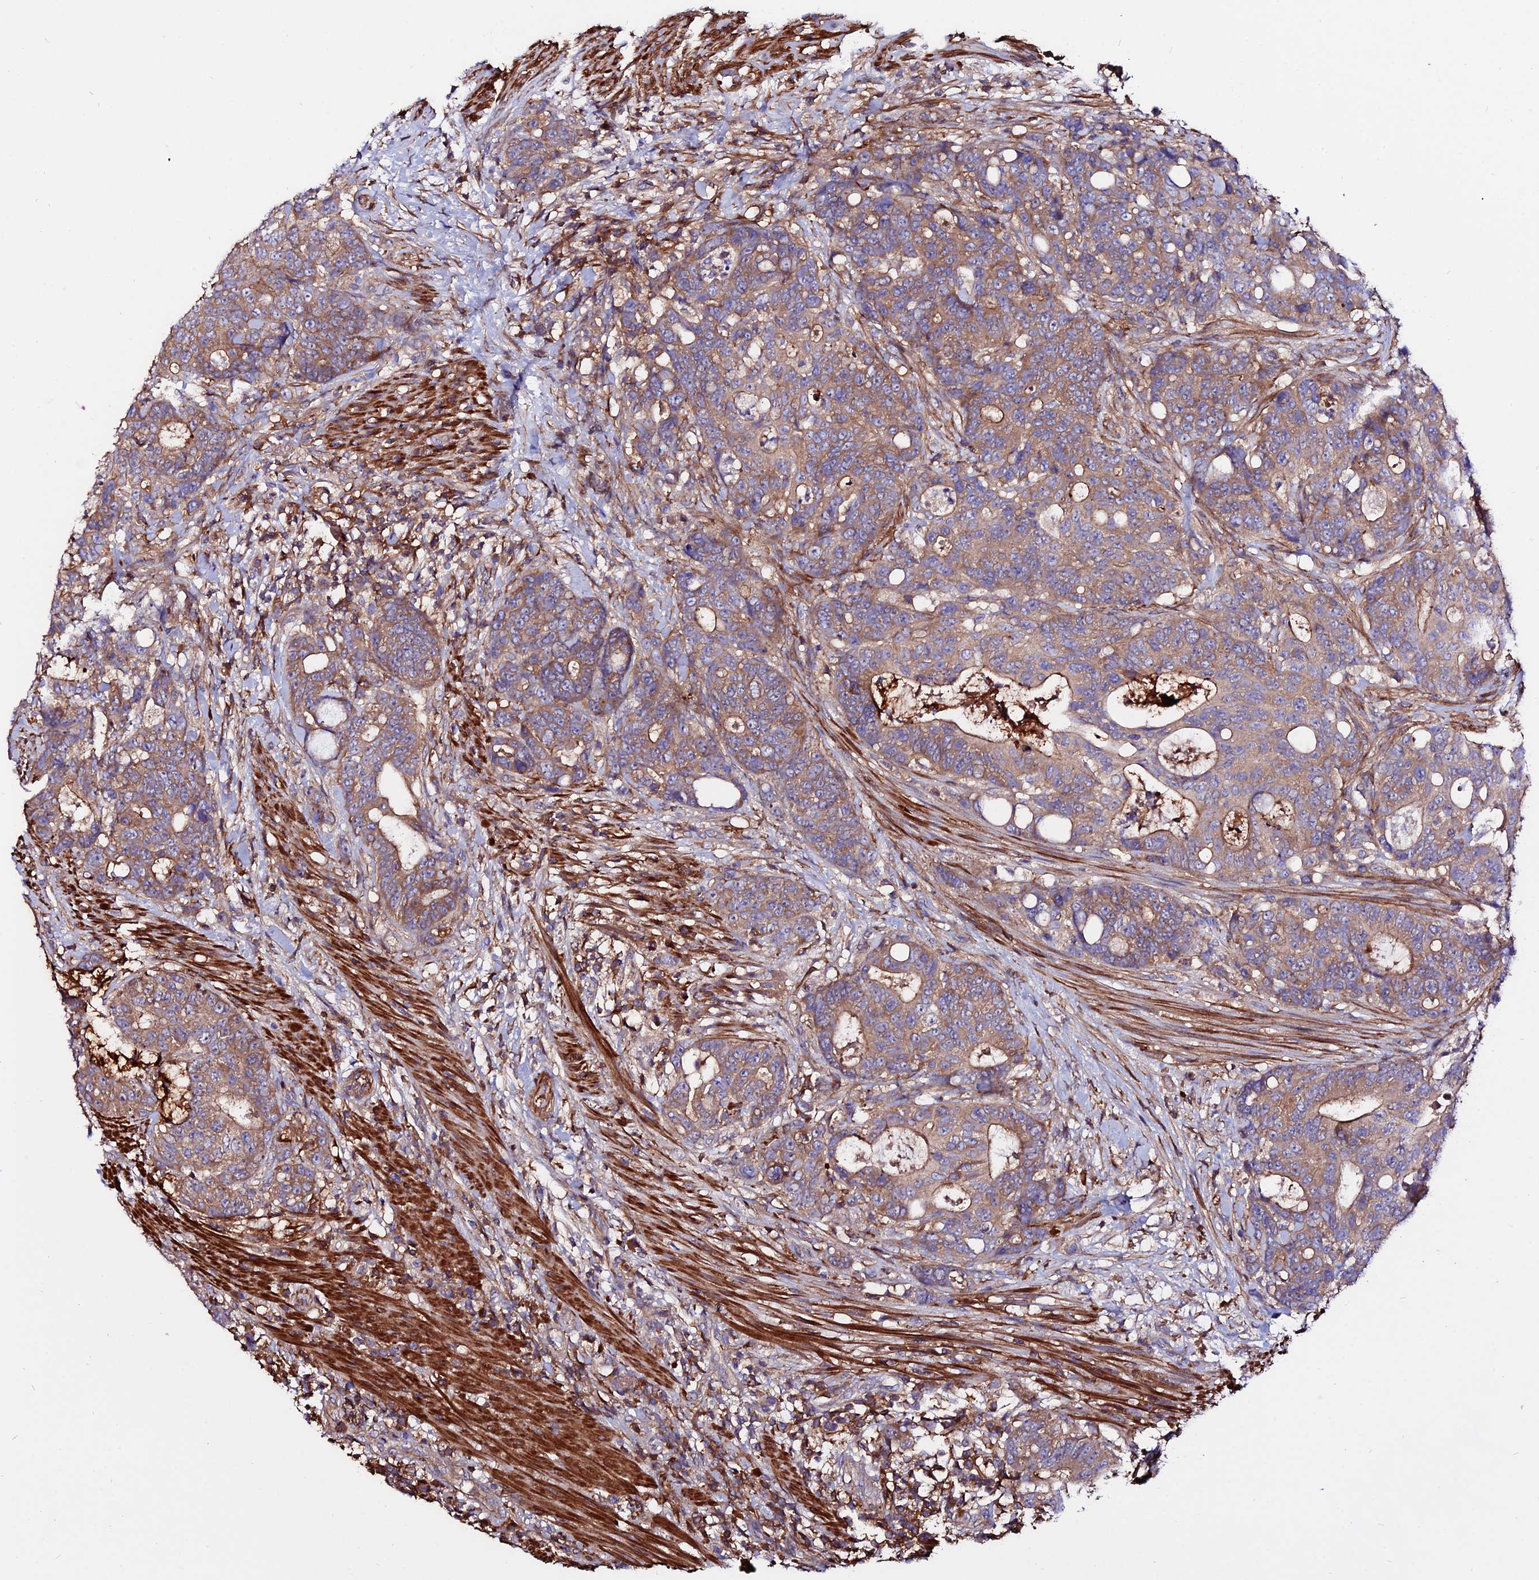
{"staining": {"intensity": "moderate", "quantity": ">75%", "location": "cytoplasmic/membranous"}, "tissue": "colorectal cancer", "cell_type": "Tumor cells", "image_type": "cancer", "snomed": [{"axis": "morphology", "description": "Adenocarcinoma, NOS"}, {"axis": "topography", "description": "Colon"}], "caption": "Colorectal cancer (adenocarcinoma) stained with a brown dye displays moderate cytoplasmic/membranous positive expression in approximately >75% of tumor cells.", "gene": "PYM1", "patient": {"sex": "female", "age": 82}}